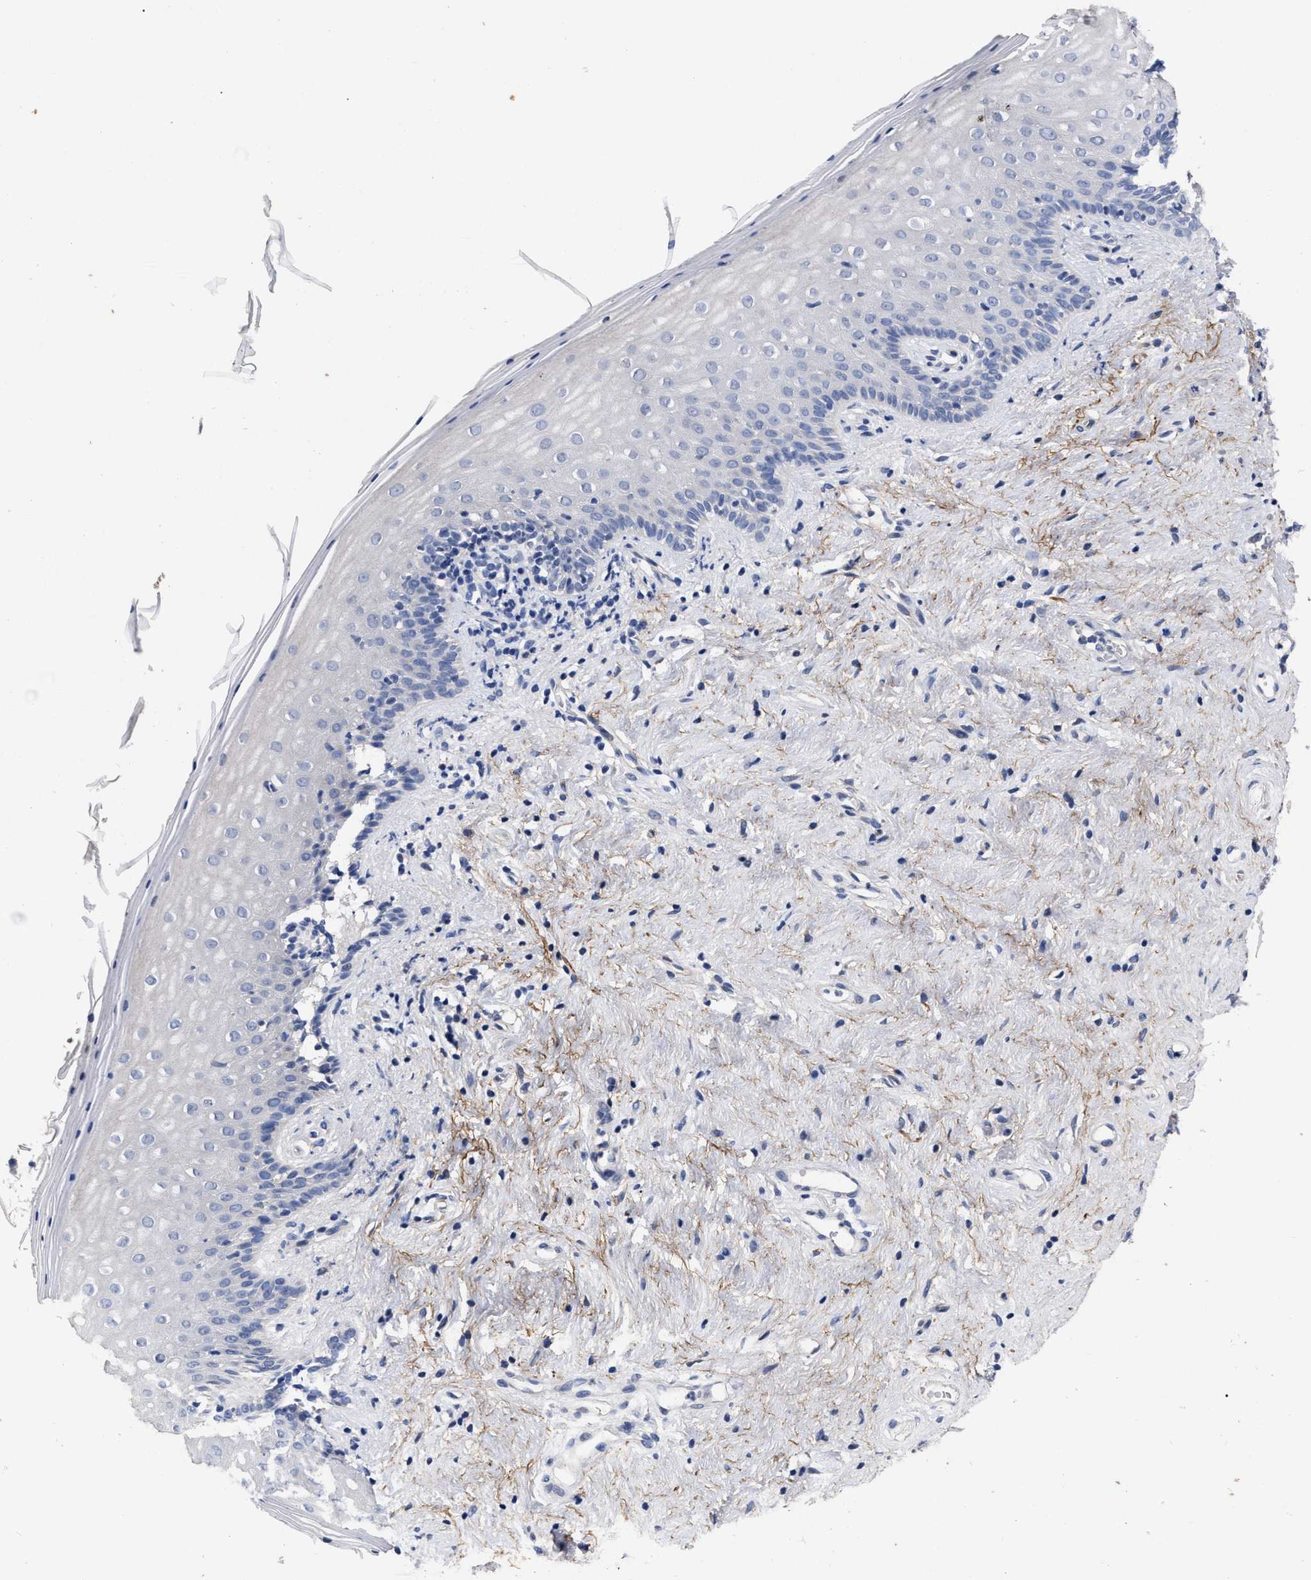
{"staining": {"intensity": "negative", "quantity": "none", "location": "none"}, "tissue": "vagina", "cell_type": "Squamous epithelial cells", "image_type": "normal", "snomed": [{"axis": "morphology", "description": "Normal tissue, NOS"}, {"axis": "topography", "description": "Vagina"}], "caption": "Immunohistochemical staining of normal human vagina shows no significant staining in squamous epithelial cells. (Brightfield microscopy of DAB (3,3'-diaminobenzidine) IHC at high magnification).", "gene": "CCN5", "patient": {"sex": "female", "age": 44}}